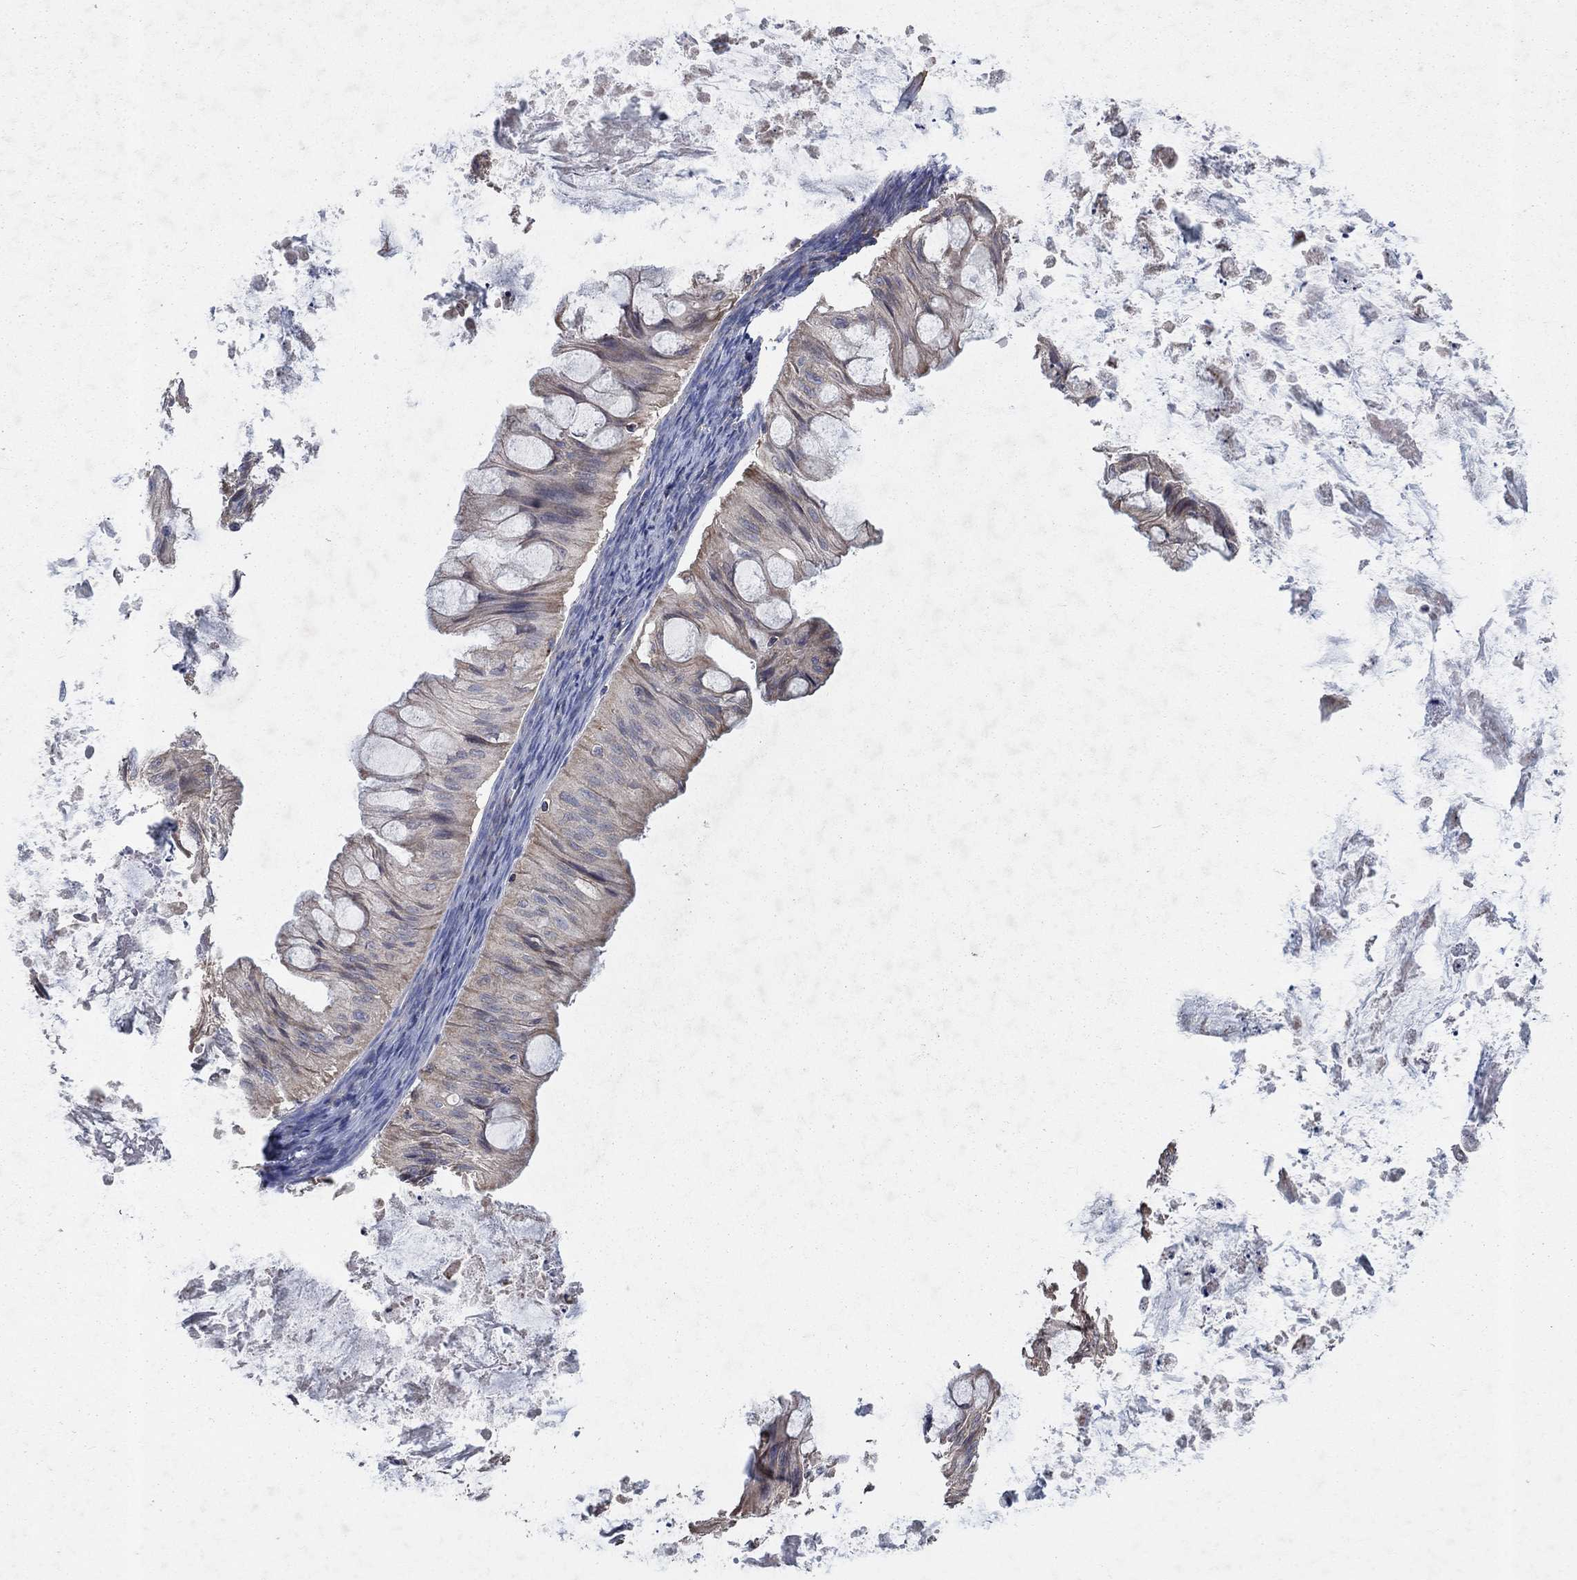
{"staining": {"intensity": "negative", "quantity": "none", "location": "none"}, "tissue": "ovarian cancer", "cell_type": "Tumor cells", "image_type": "cancer", "snomed": [{"axis": "morphology", "description": "Cystadenocarcinoma, mucinous, NOS"}, {"axis": "topography", "description": "Ovary"}], "caption": "This is an IHC image of mucinous cystadenocarcinoma (ovarian). There is no positivity in tumor cells.", "gene": "NCEH1", "patient": {"sex": "female", "age": 57}}